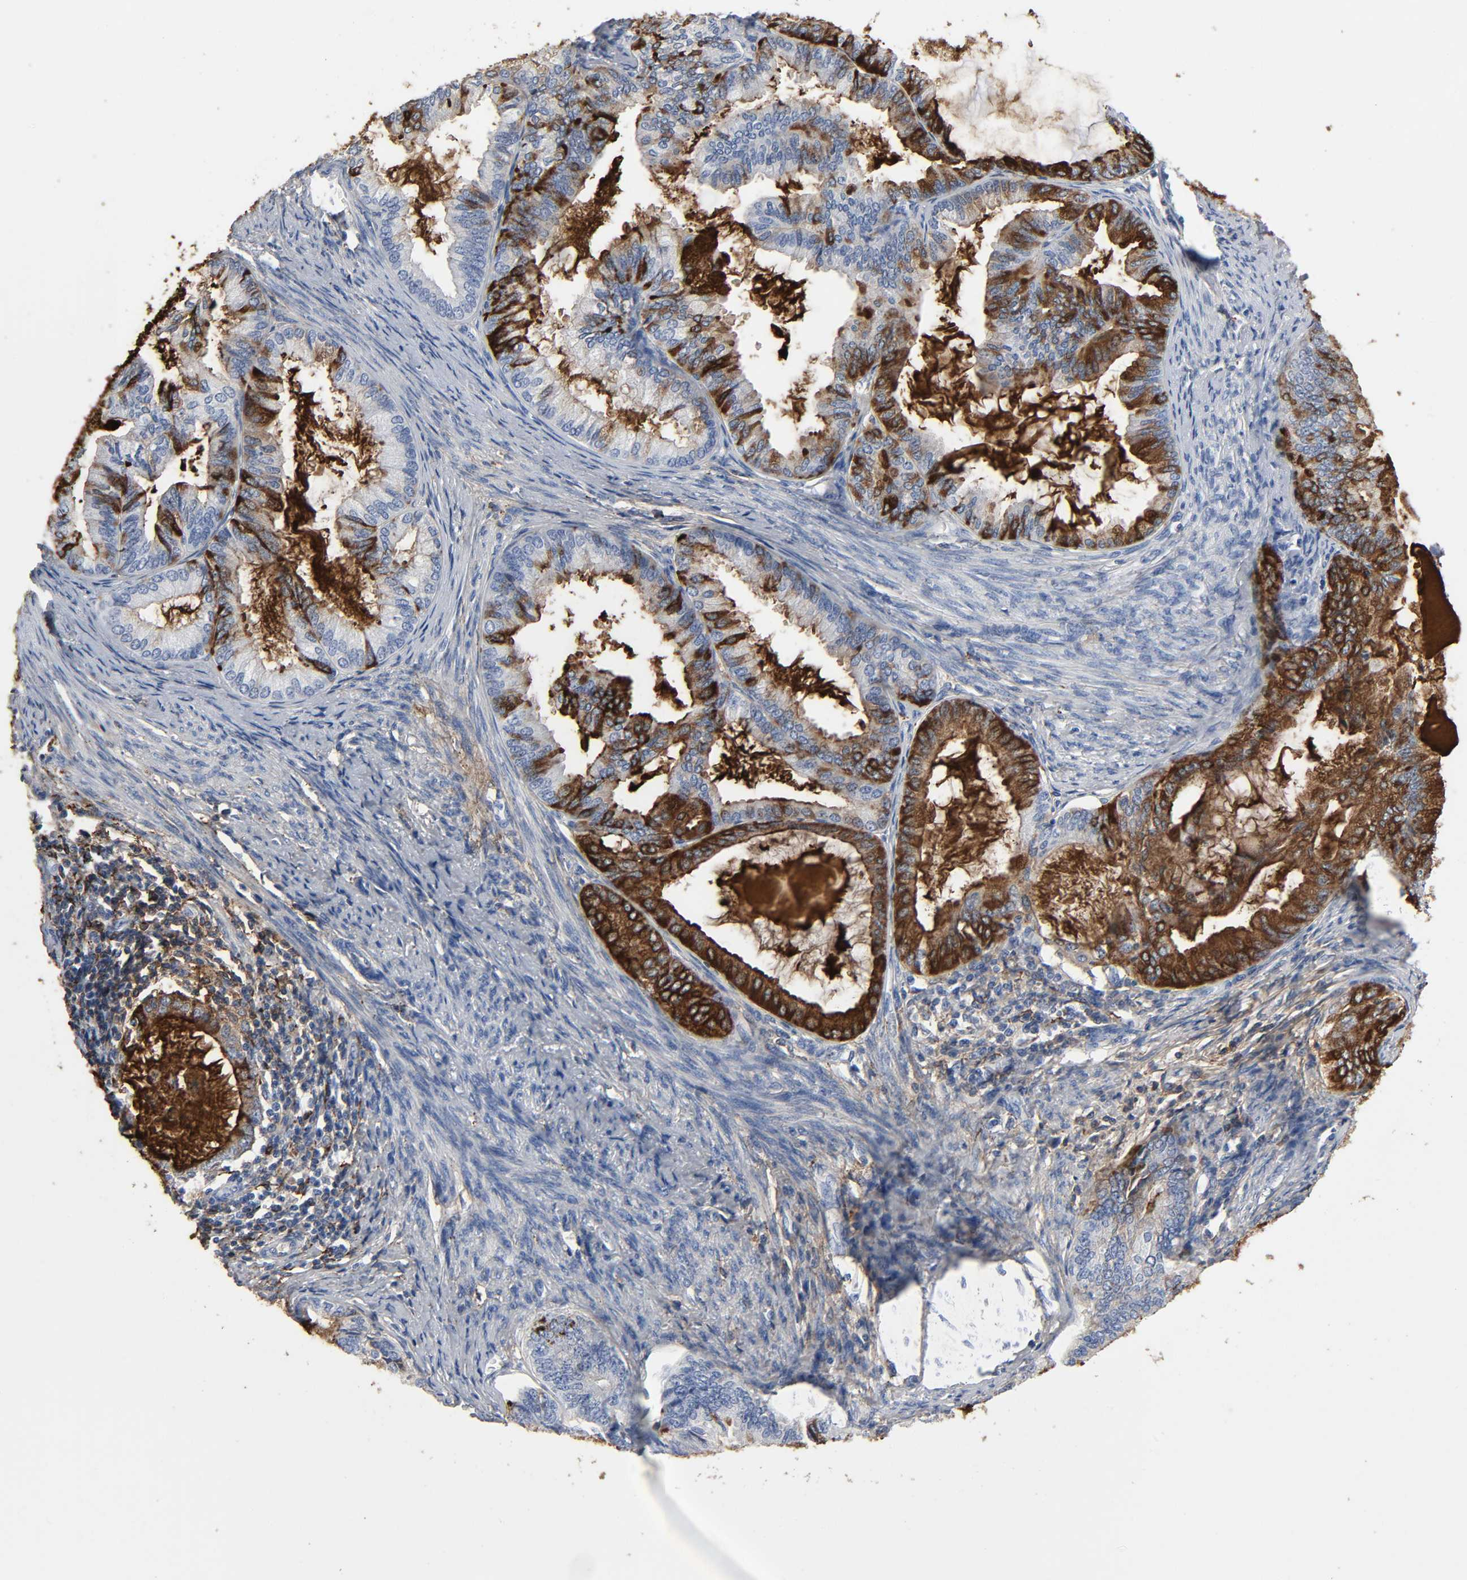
{"staining": {"intensity": "strong", "quantity": "25%-75%", "location": "cytoplasmic/membranous"}, "tissue": "endometrial cancer", "cell_type": "Tumor cells", "image_type": "cancer", "snomed": [{"axis": "morphology", "description": "Adenocarcinoma, NOS"}, {"axis": "topography", "description": "Endometrium"}], "caption": "Immunohistochemical staining of human endometrial cancer (adenocarcinoma) demonstrates strong cytoplasmic/membranous protein expression in about 25%-75% of tumor cells.", "gene": "C3", "patient": {"sex": "female", "age": 86}}